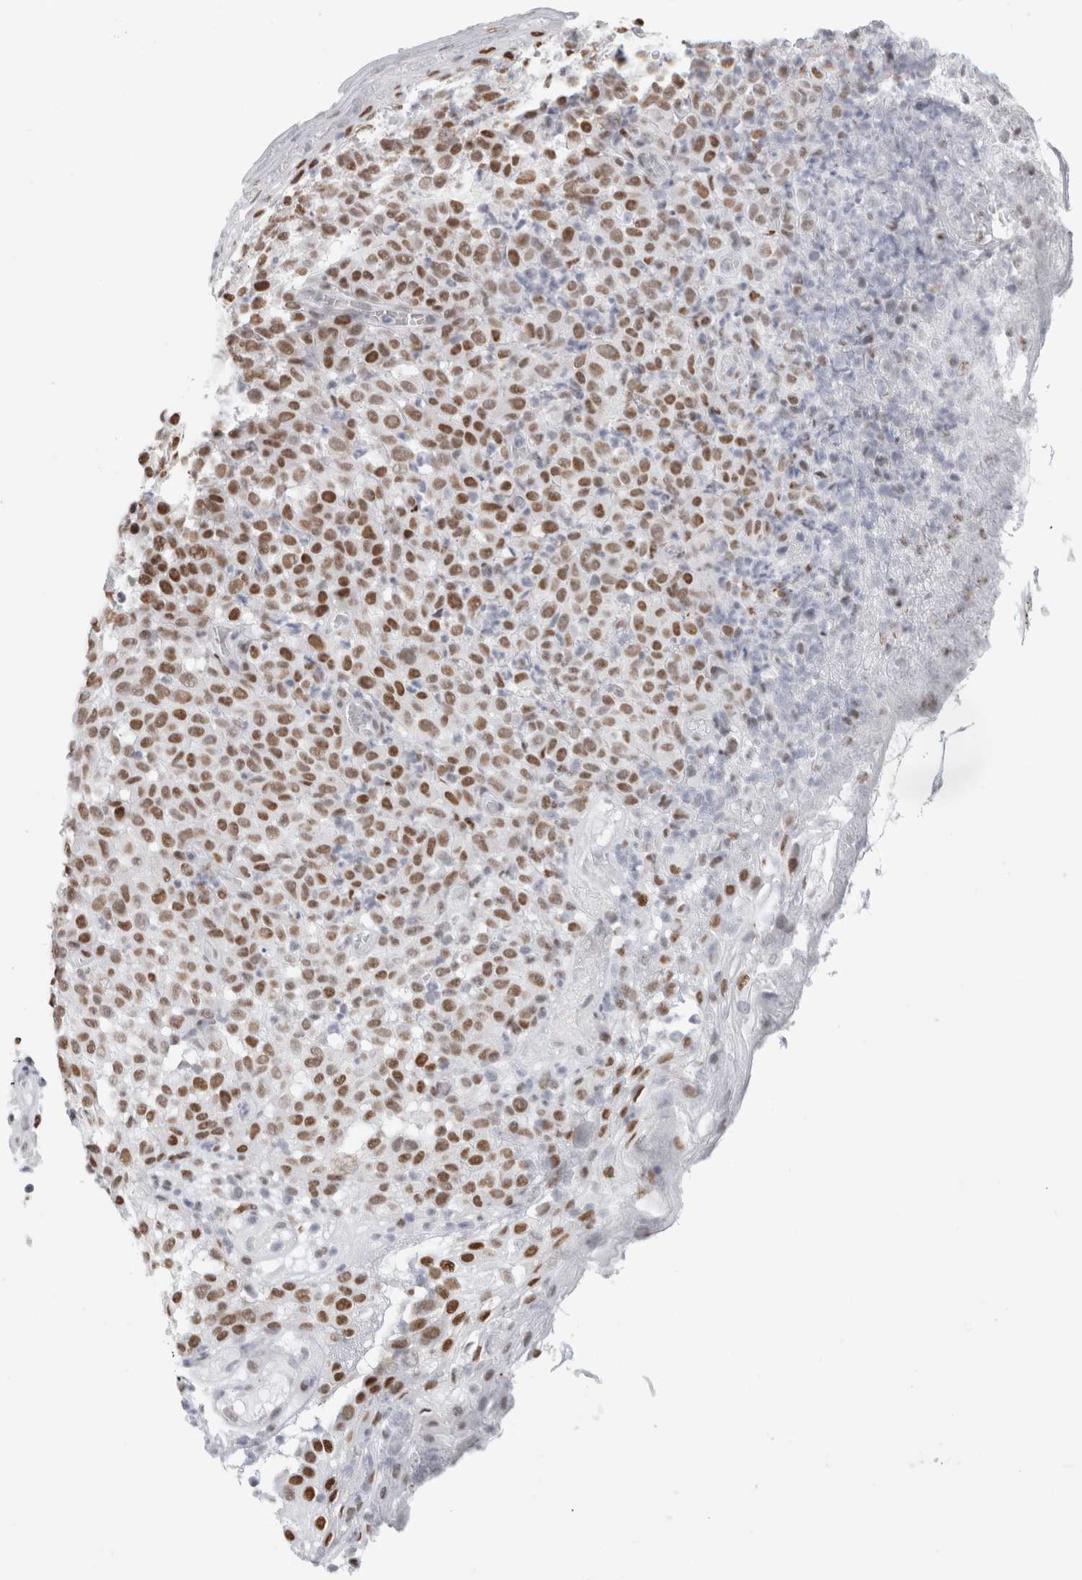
{"staining": {"intensity": "moderate", "quantity": ">75%", "location": "nuclear"}, "tissue": "melanoma", "cell_type": "Tumor cells", "image_type": "cancer", "snomed": [{"axis": "morphology", "description": "Malignant melanoma, NOS"}, {"axis": "topography", "description": "Skin"}], "caption": "Immunohistochemistry (DAB (3,3'-diaminobenzidine)) staining of human malignant melanoma reveals moderate nuclear protein expression in about >75% of tumor cells. The staining is performed using DAB brown chromogen to label protein expression. The nuclei are counter-stained blue using hematoxylin.", "gene": "SMARCC1", "patient": {"sex": "female", "age": 82}}